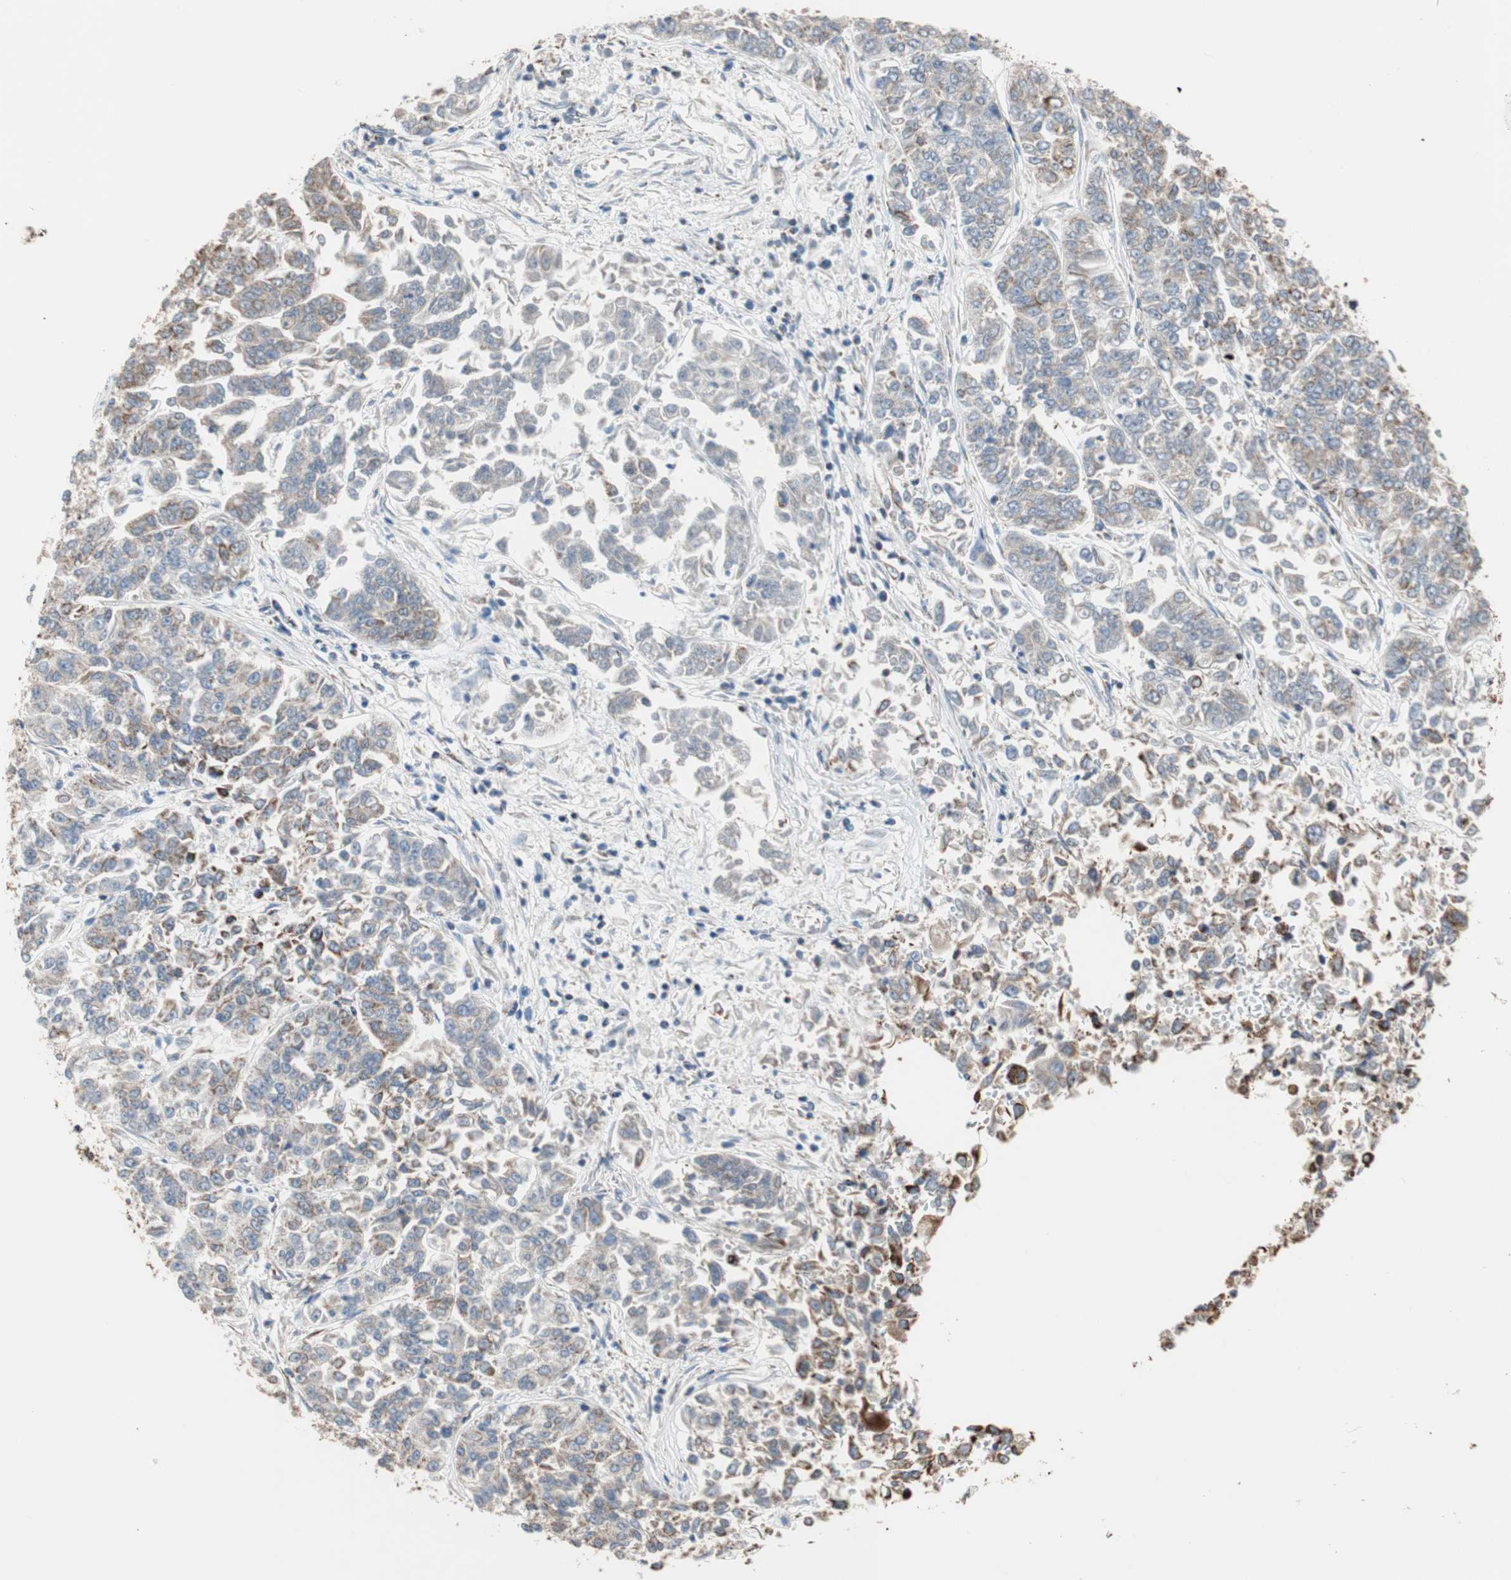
{"staining": {"intensity": "moderate", "quantity": "25%-75%", "location": "cytoplasmic/membranous"}, "tissue": "lung cancer", "cell_type": "Tumor cells", "image_type": "cancer", "snomed": [{"axis": "morphology", "description": "Adenocarcinoma, NOS"}, {"axis": "topography", "description": "Lung"}], "caption": "Lung cancer (adenocarcinoma) stained for a protein shows moderate cytoplasmic/membranous positivity in tumor cells.", "gene": "PCSK4", "patient": {"sex": "male", "age": 84}}